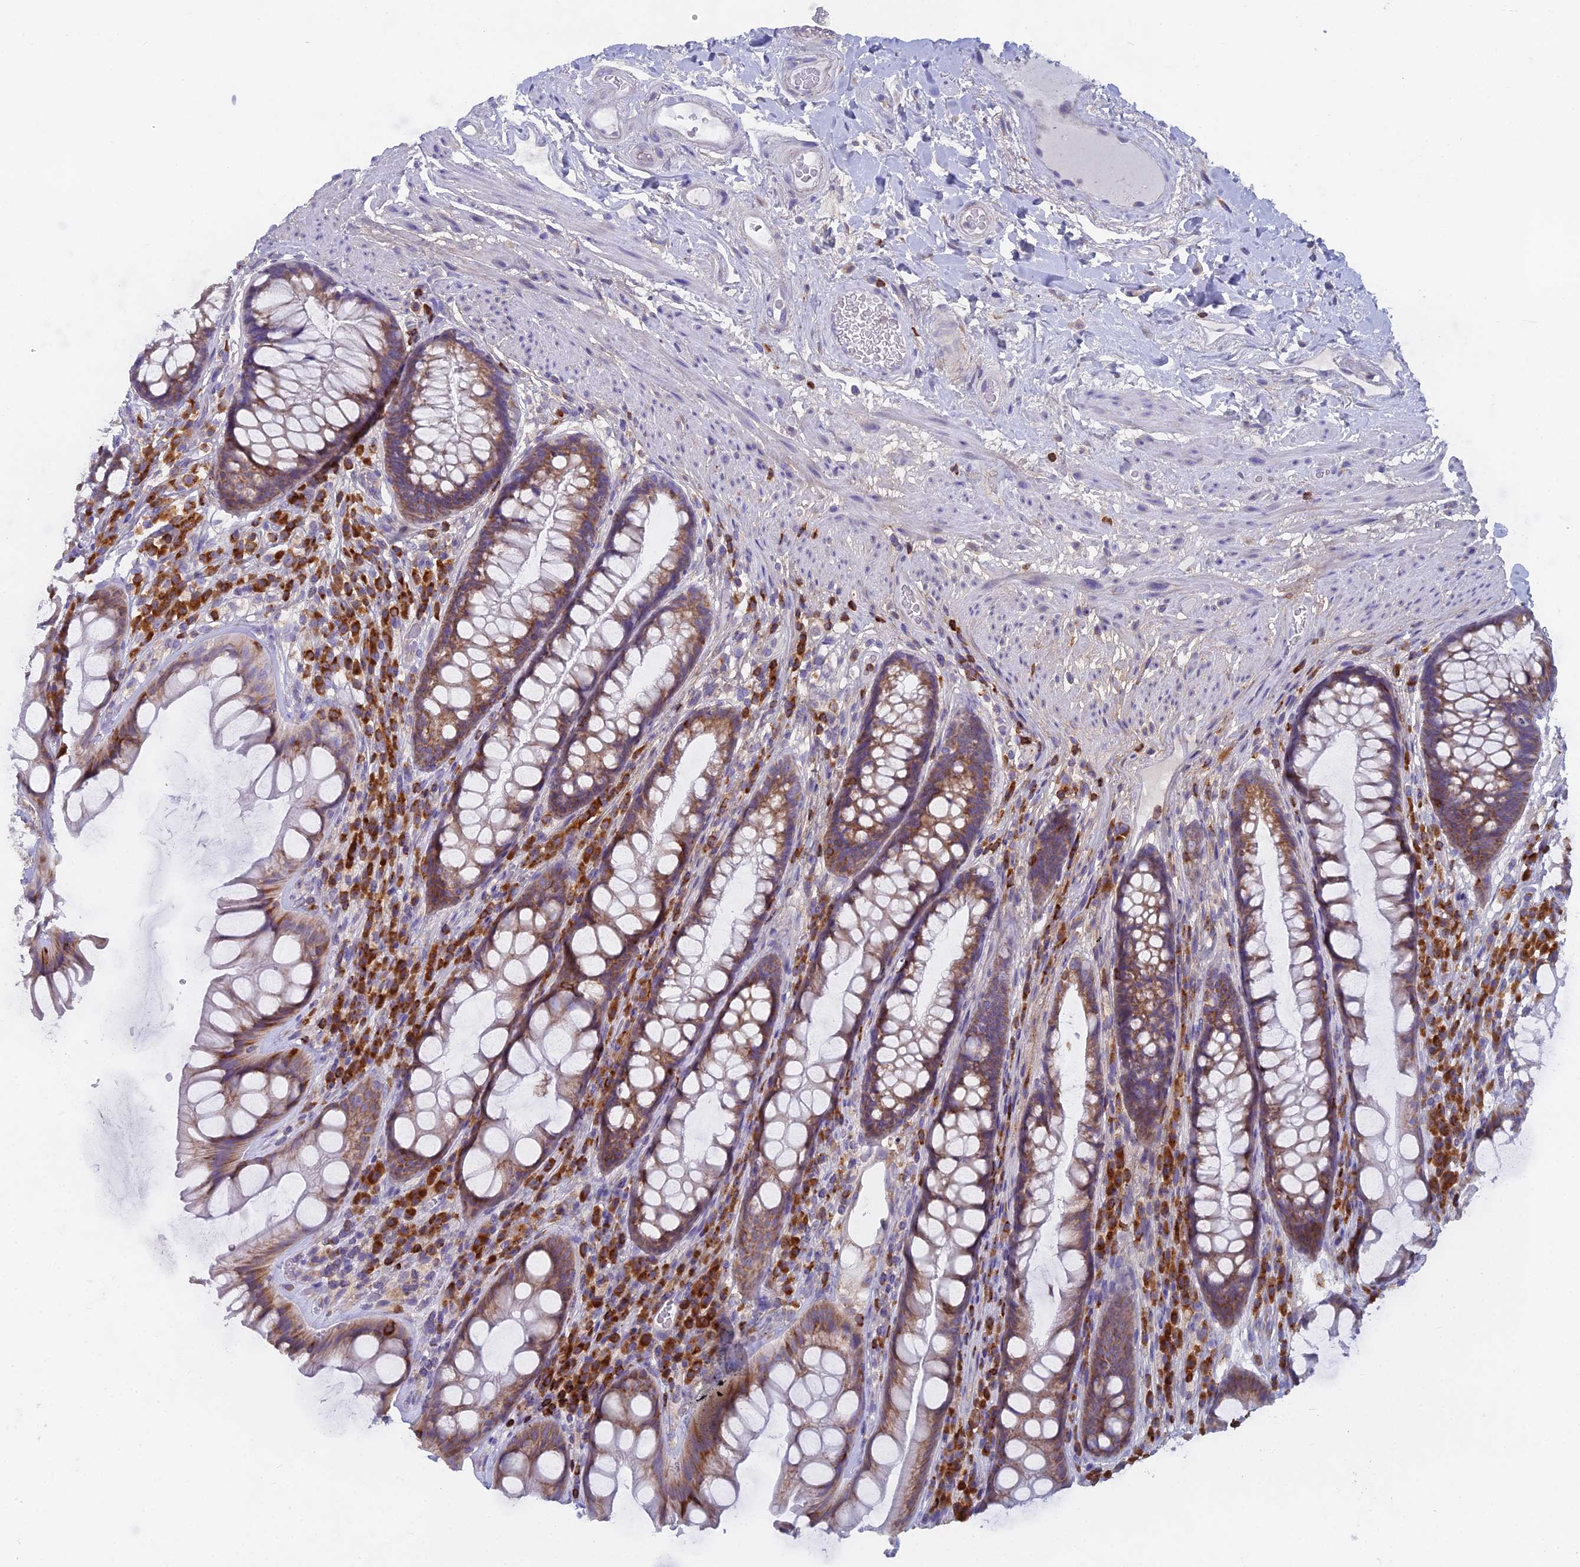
{"staining": {"intensity": "weak", "quantity": "25%-75%", "location": "cytoplasmic/membranous"}, "tissue": "rectum", "cell_type": "Glandular cells", "image_type": "normal", "snomed": [{"axis": "morphology", "description": "Normal tissue, NOS"}, {"axis": "topography", "description": "Rectum"}], "caption": "IHC staining of normal rectum, which demonstrates low levels of weak cytoplasmic/membranous staining in about 25%-75% of glandular cells indicating weak cytoplasmic/membranous protein staining. The staining was performed using DAB (brown) for protein detection and nuclei were counterstained in hematoxylin (blue).", "gene": "ABI3BP", "patient": {"sex": "male", "age": 74}}